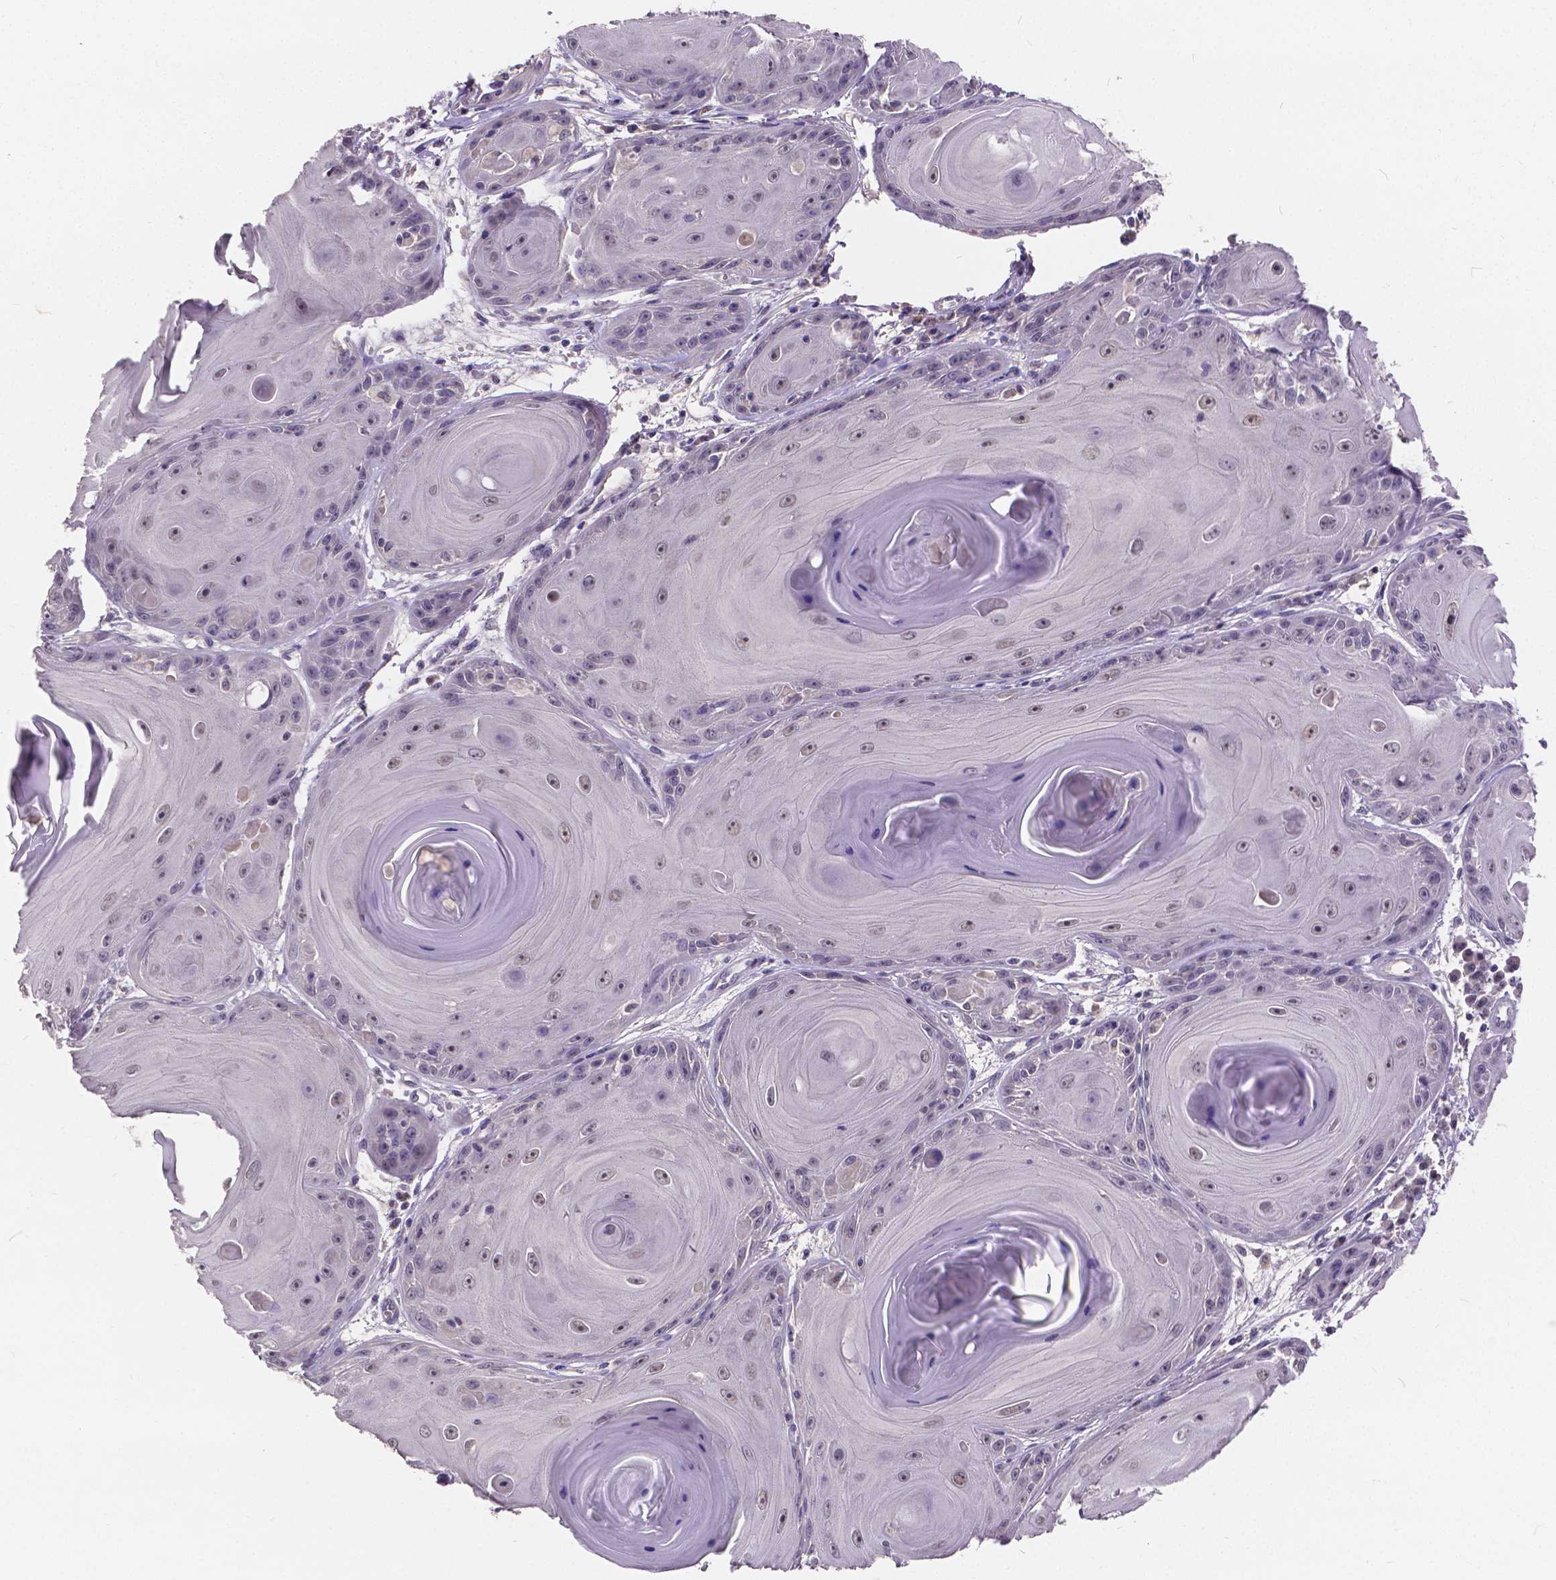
{"staining": {"intensity": "weak", "quantity": "<25%", "location": "nuclear"}, "tissue": "skin cancer", "cell_type": "Tumor cells", "image_type": "cancer", "snomed": [{"axis": "morphology", "description": "Squamous cell carcinoma, NOS"}, {"axis": "topography", "description": "Skin"}, {"axis": "topography", "description": "Vulva"}], "caption": "Immunohistochemical staining of human squamous cell carcinoma (skin) demonstrates no significant positivity in tumor cells.", "gene": "CTNNA2", "patient": {"sex": "female", "age": 85}}